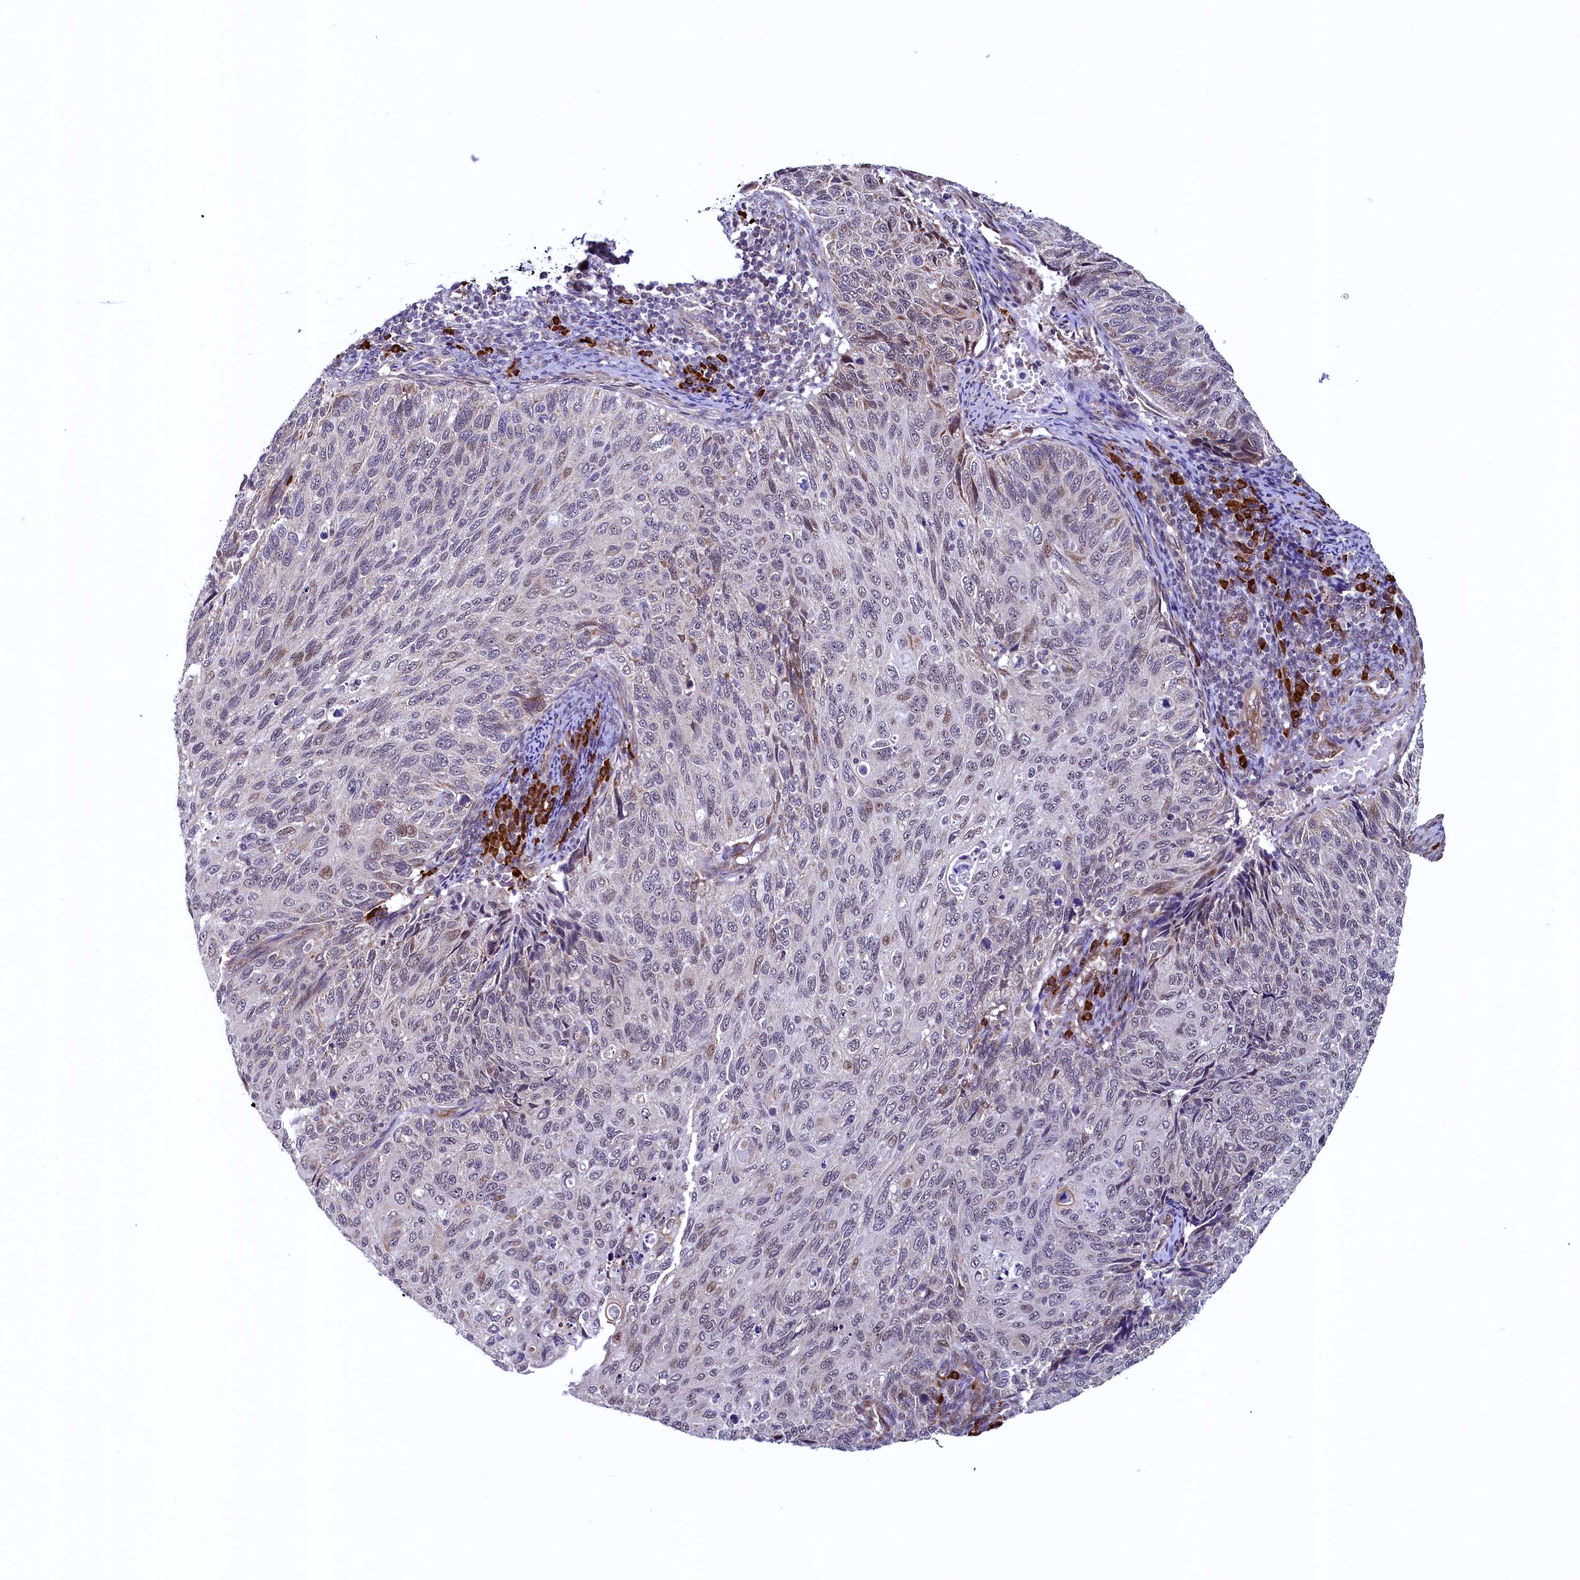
{"staining": {"intensity": "moderate", "quantity": "<25%", "location": "nuclear"}, "tissue": "cervical cancer", "cell_type": "Tumor cells", "image_type": "cancer", "snomed": [{"axis": "morphology", "description": "Squamous cell carcinoma, NOS"}, {"axis": "topography", "description": "Cervix"}], "caption": "DAB (3,3'-diaminobenzidine) immunohistochemical staining of cervical cancer demonstrates moderate nuclear protein positivity in about <25% of tumor cells.", "gene": "RBFA", "patient": {"sex": "female", "age": 70}}